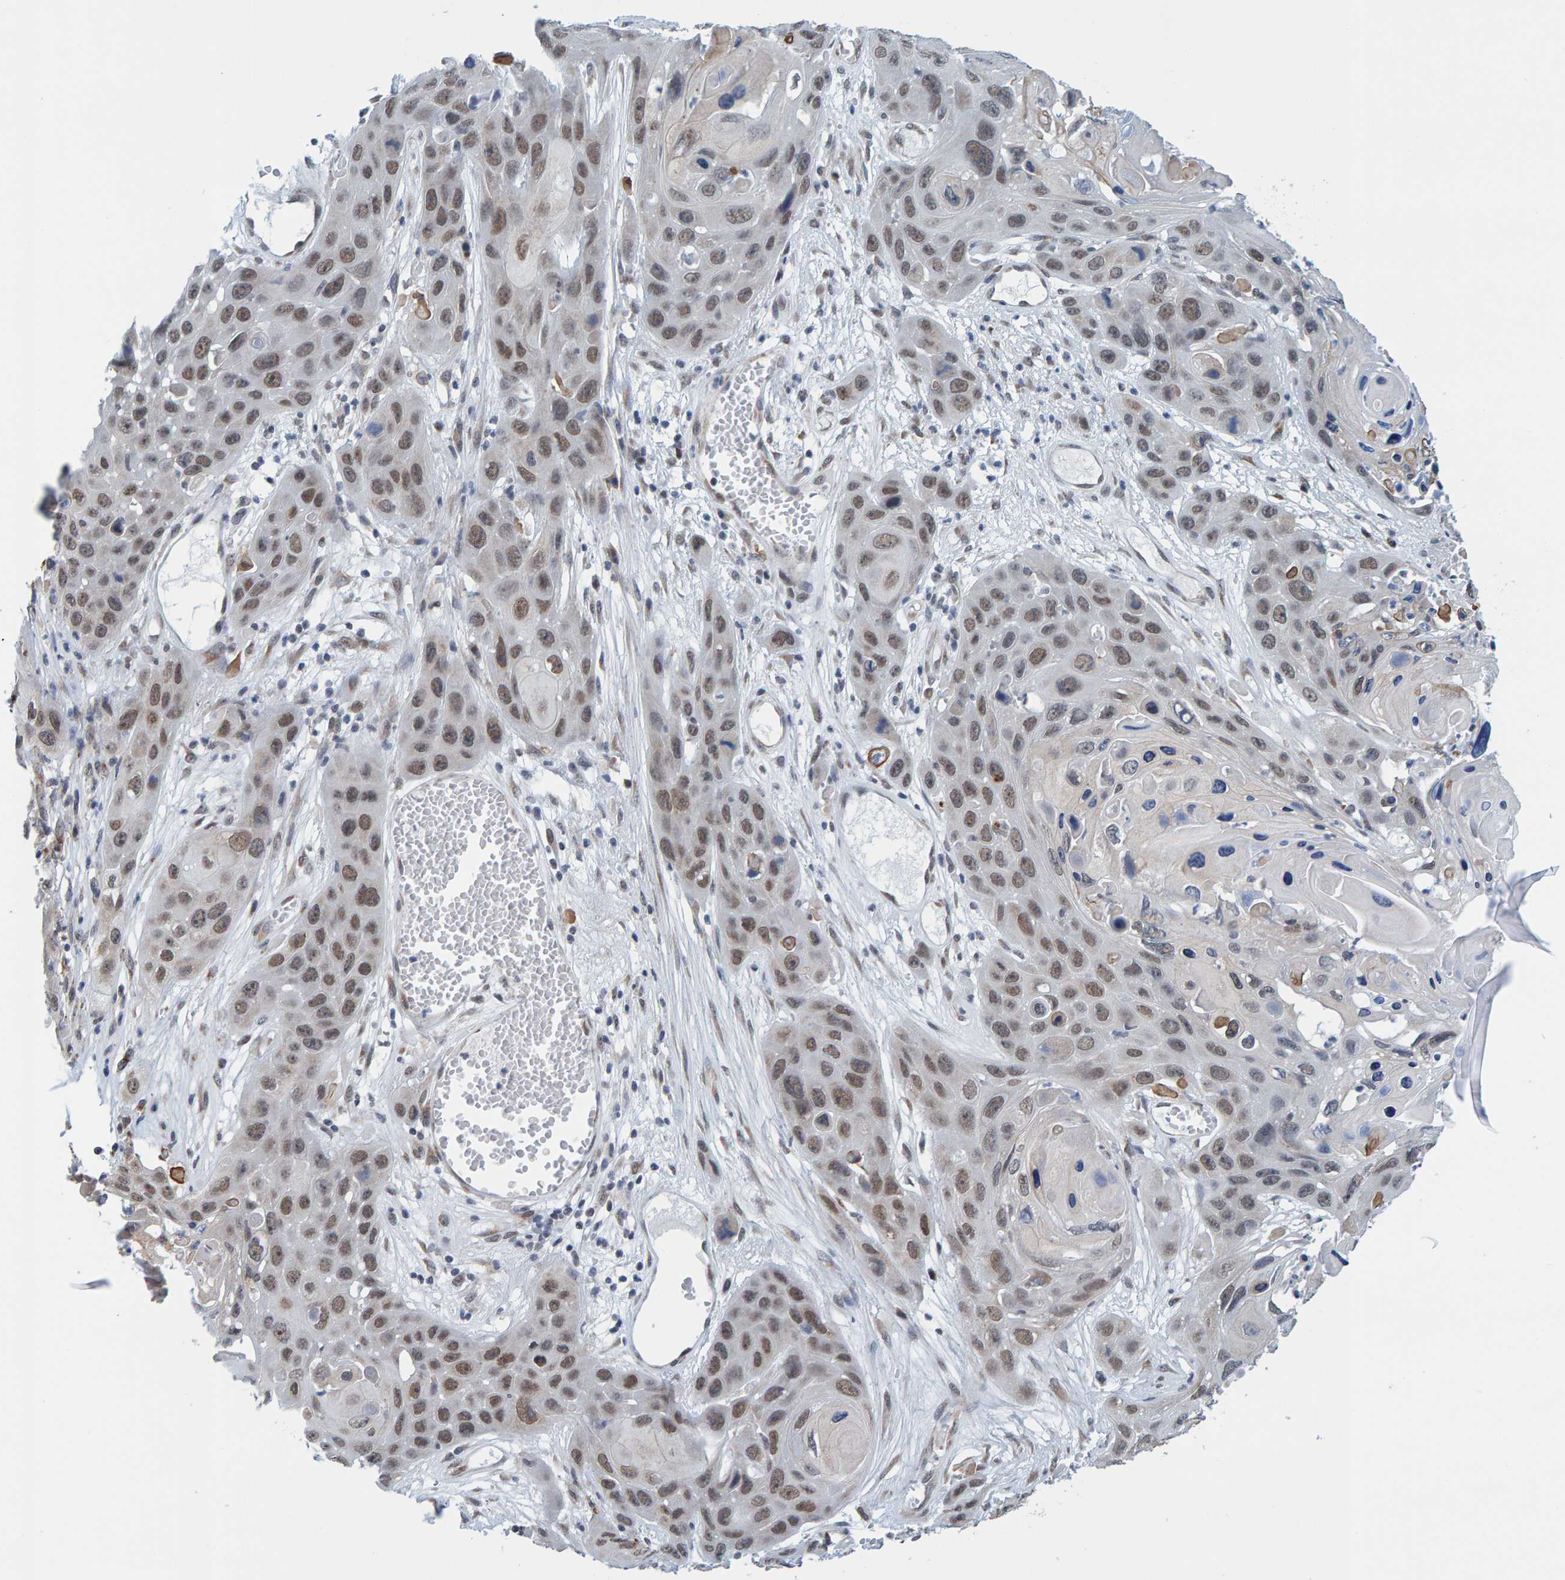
{"staining": {"intensity": "weak", "quantity": ">75%", "location": "nuclear"}, "tissue": "skin cancer", "cell_type": "Tumor cells", "image_type": "cancer", "snomed": [{"axis": "morphology", "description": "Squamous cell carcinoma, NOS"}, {"axis": "topography", "description": "Skin"}], "caption": "DAB immunohistochemical staining of skin cancer displays weak nuclear protein expression in about >75% of tumor cells.", "gene": "SCRN2", "patient": {"sex": "male", "age": 55}}